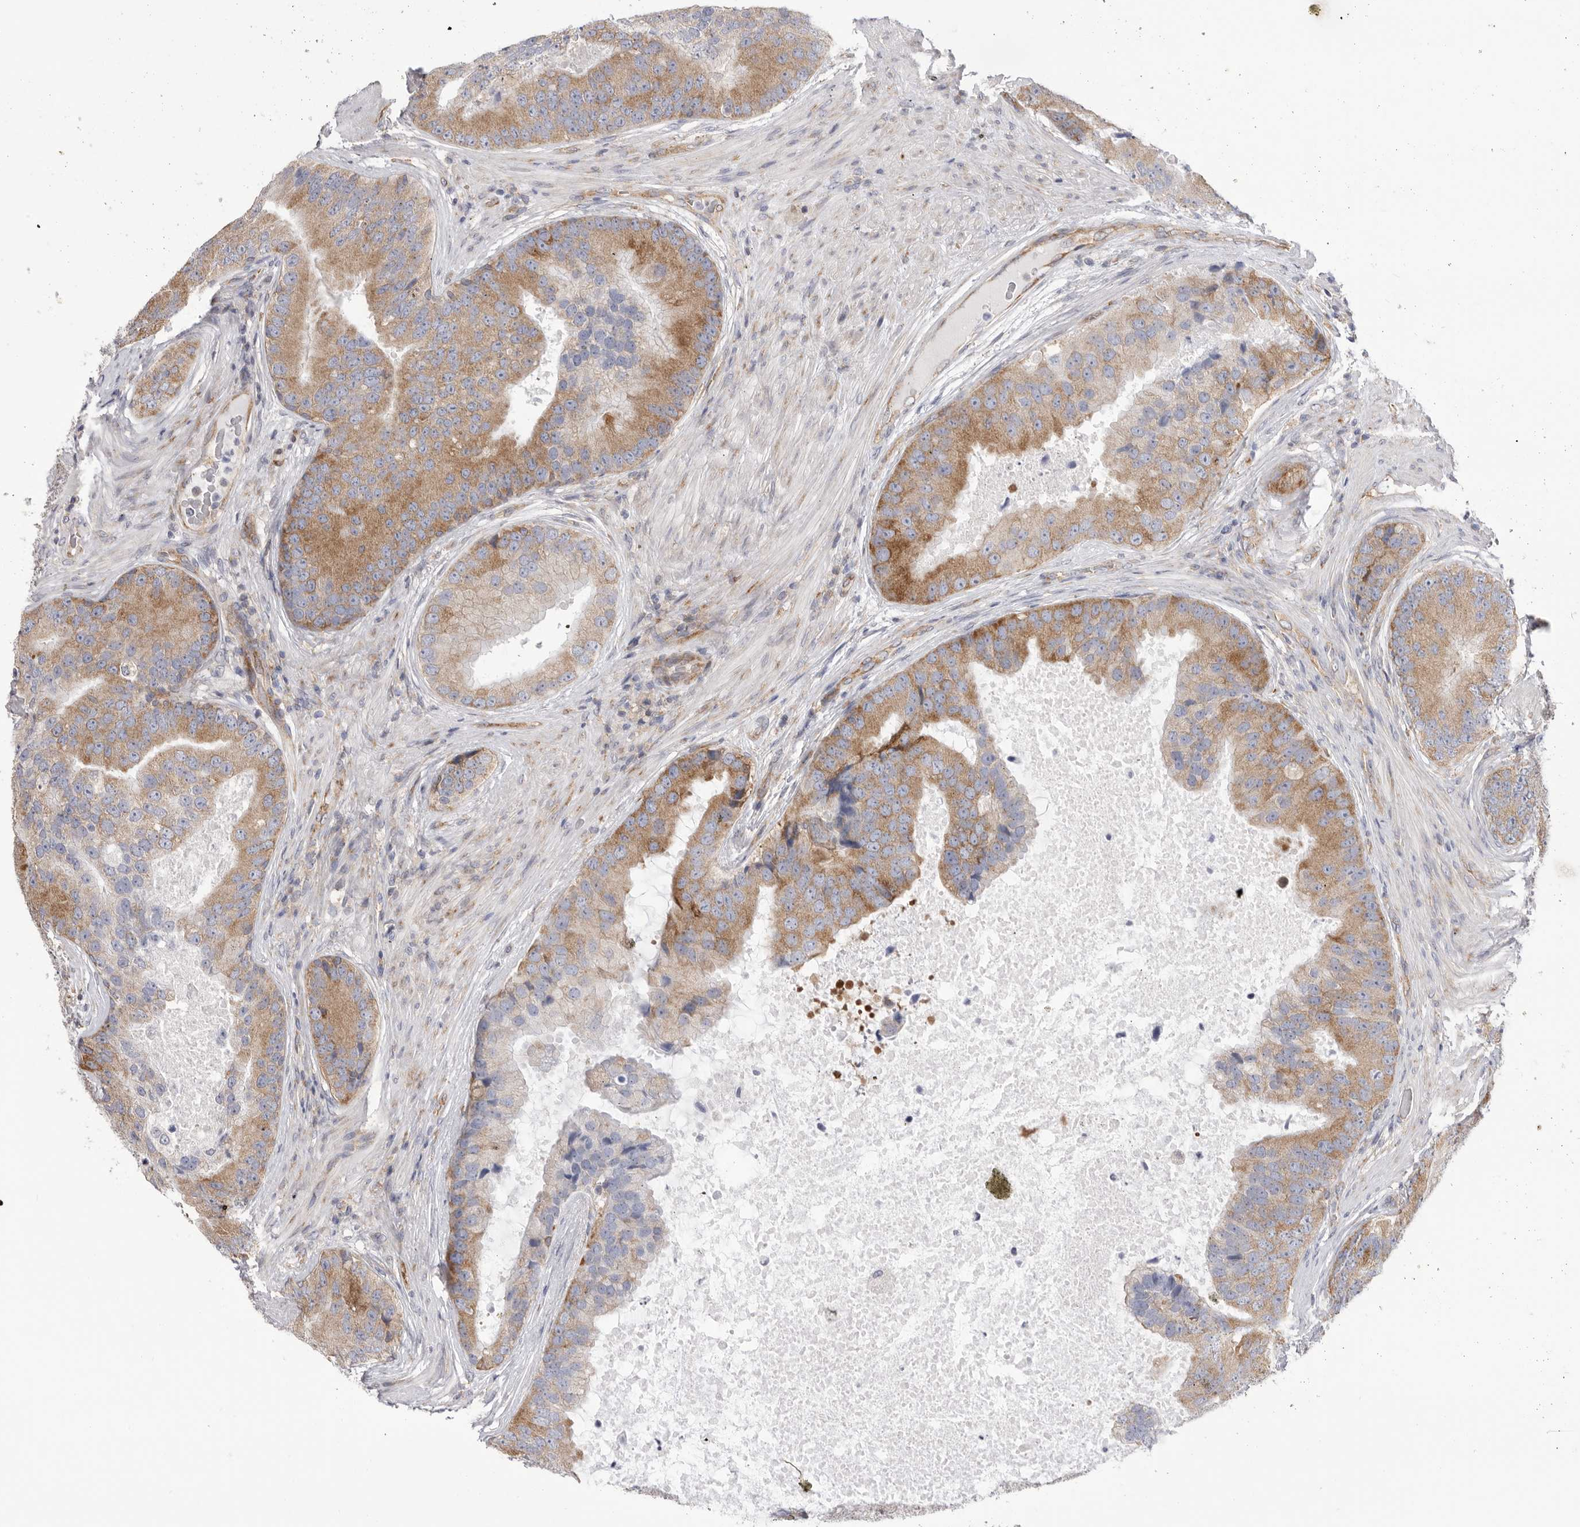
{"staining": {"intensity": "moderate", "quantity": ">75%", "location": "cytoplasmic/membranous"}, "tissue": "prostate cancer", "cell_type": "Tumor cells", "image_type": "cancer", "snomed": [{"axis": "morphology", "description": "Adenocarcinoma, High grade"}, {"axis": "topography", "description": "Prostate"}], "caption": "High-grade adenocarcinoma (prostate) tissue shows moderate cytoplasmic/membranous staining in approximately >75% of tumor cells (Stains: DAB in brown, nuclei in blue, Microscopy: brightfield microscopy at high magnification).", "gene": "SERBP1", "patient": {"sex": "male", "age": 70}}